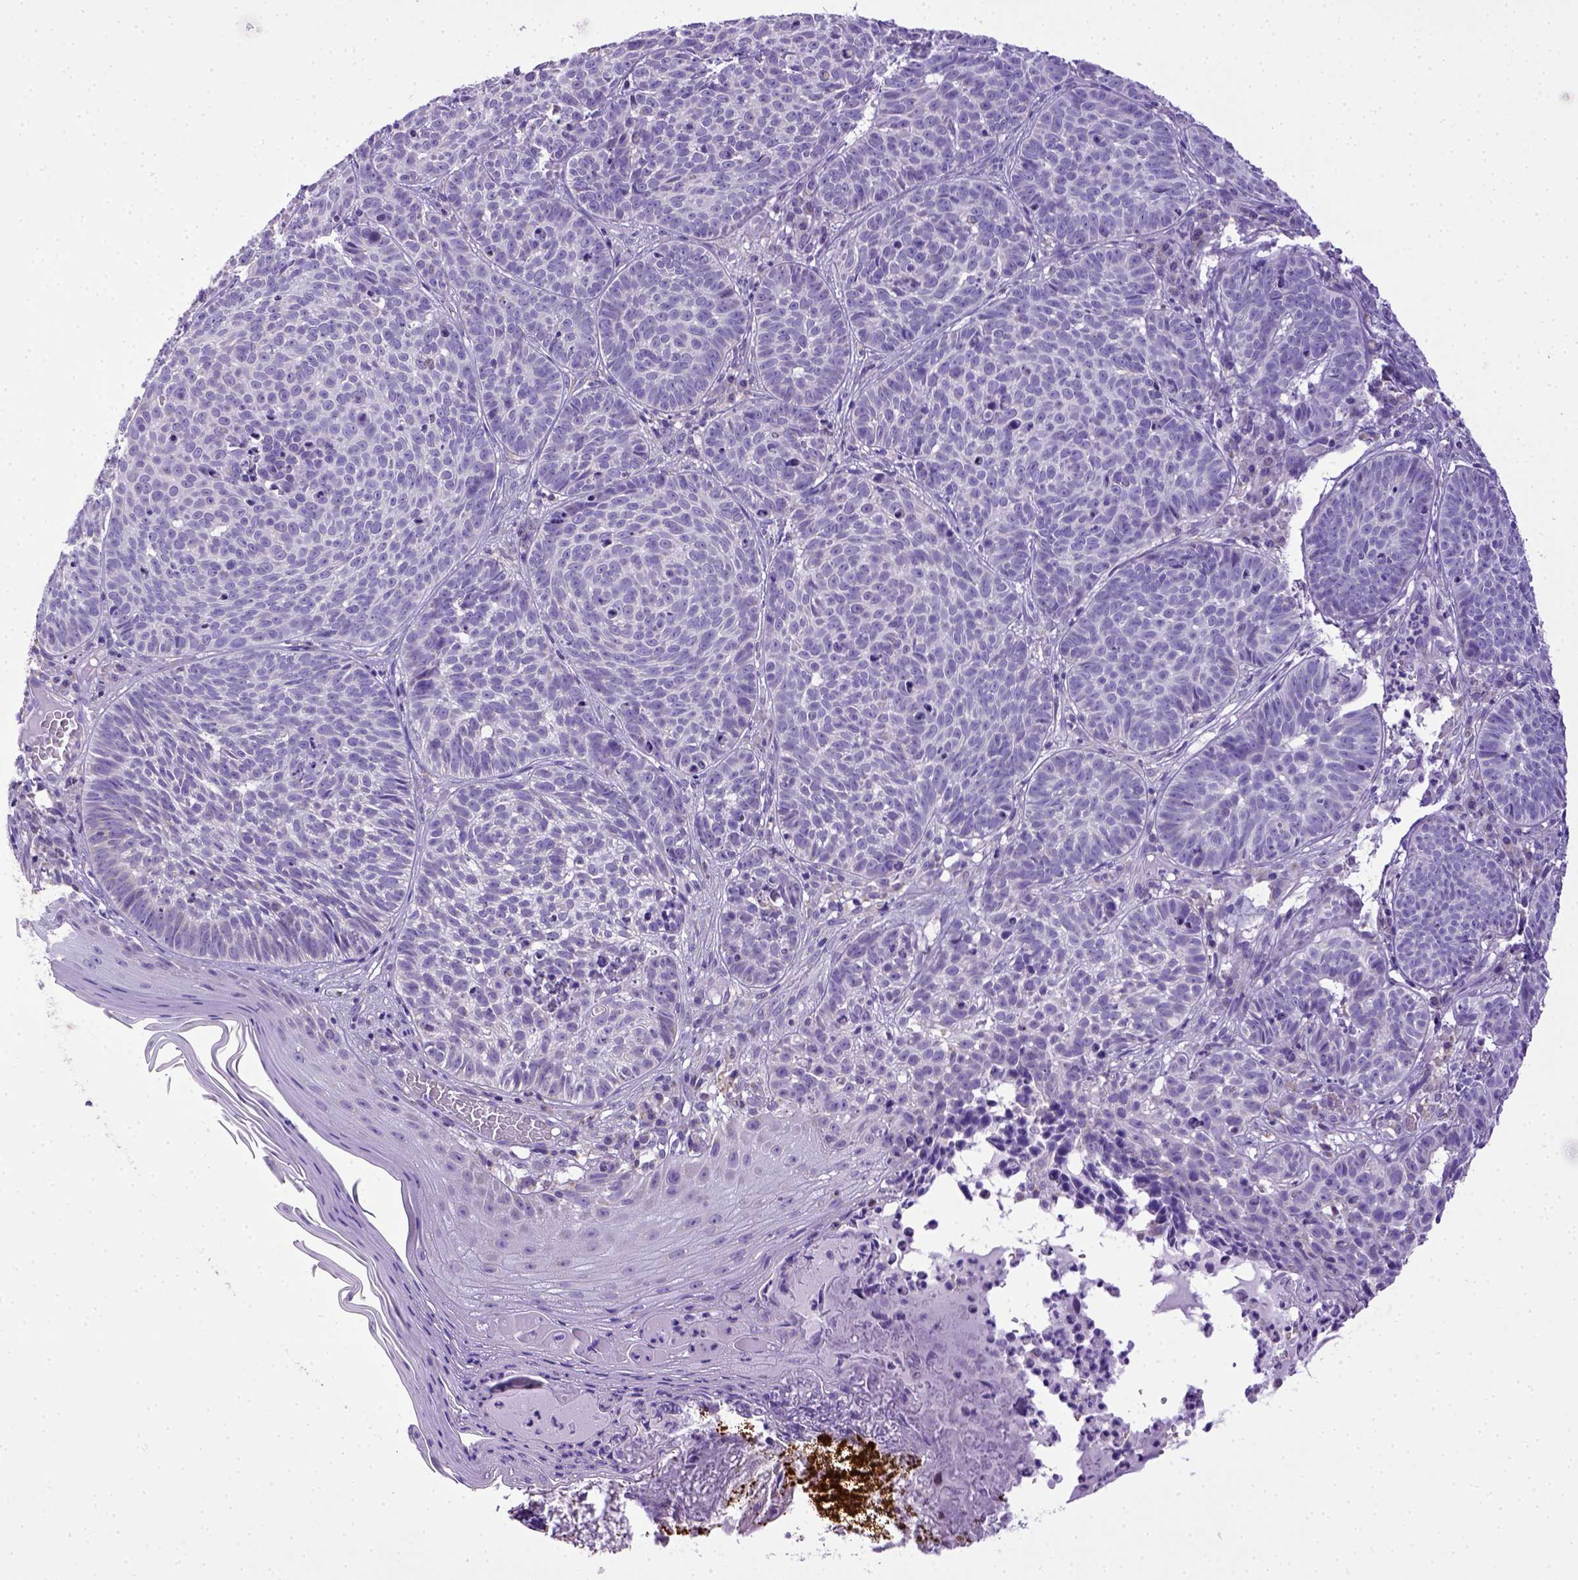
{"staining": {"intensity": "negative", "quantity": "none", "location": "none"}, "tissue": "skin cancer", "cell_type": "Tumor cells", "image_type": "cancer", "snomed": [{"axis": "morphology", "description": "Basal cell carcinoma"}, {"axis": "topography", "description": "Skin"}], "caption": "Tumor cells show no significant protein expression in skin cancer.", "gene": "SPEF1", "patient": {"sex": "male", "age": 90}}